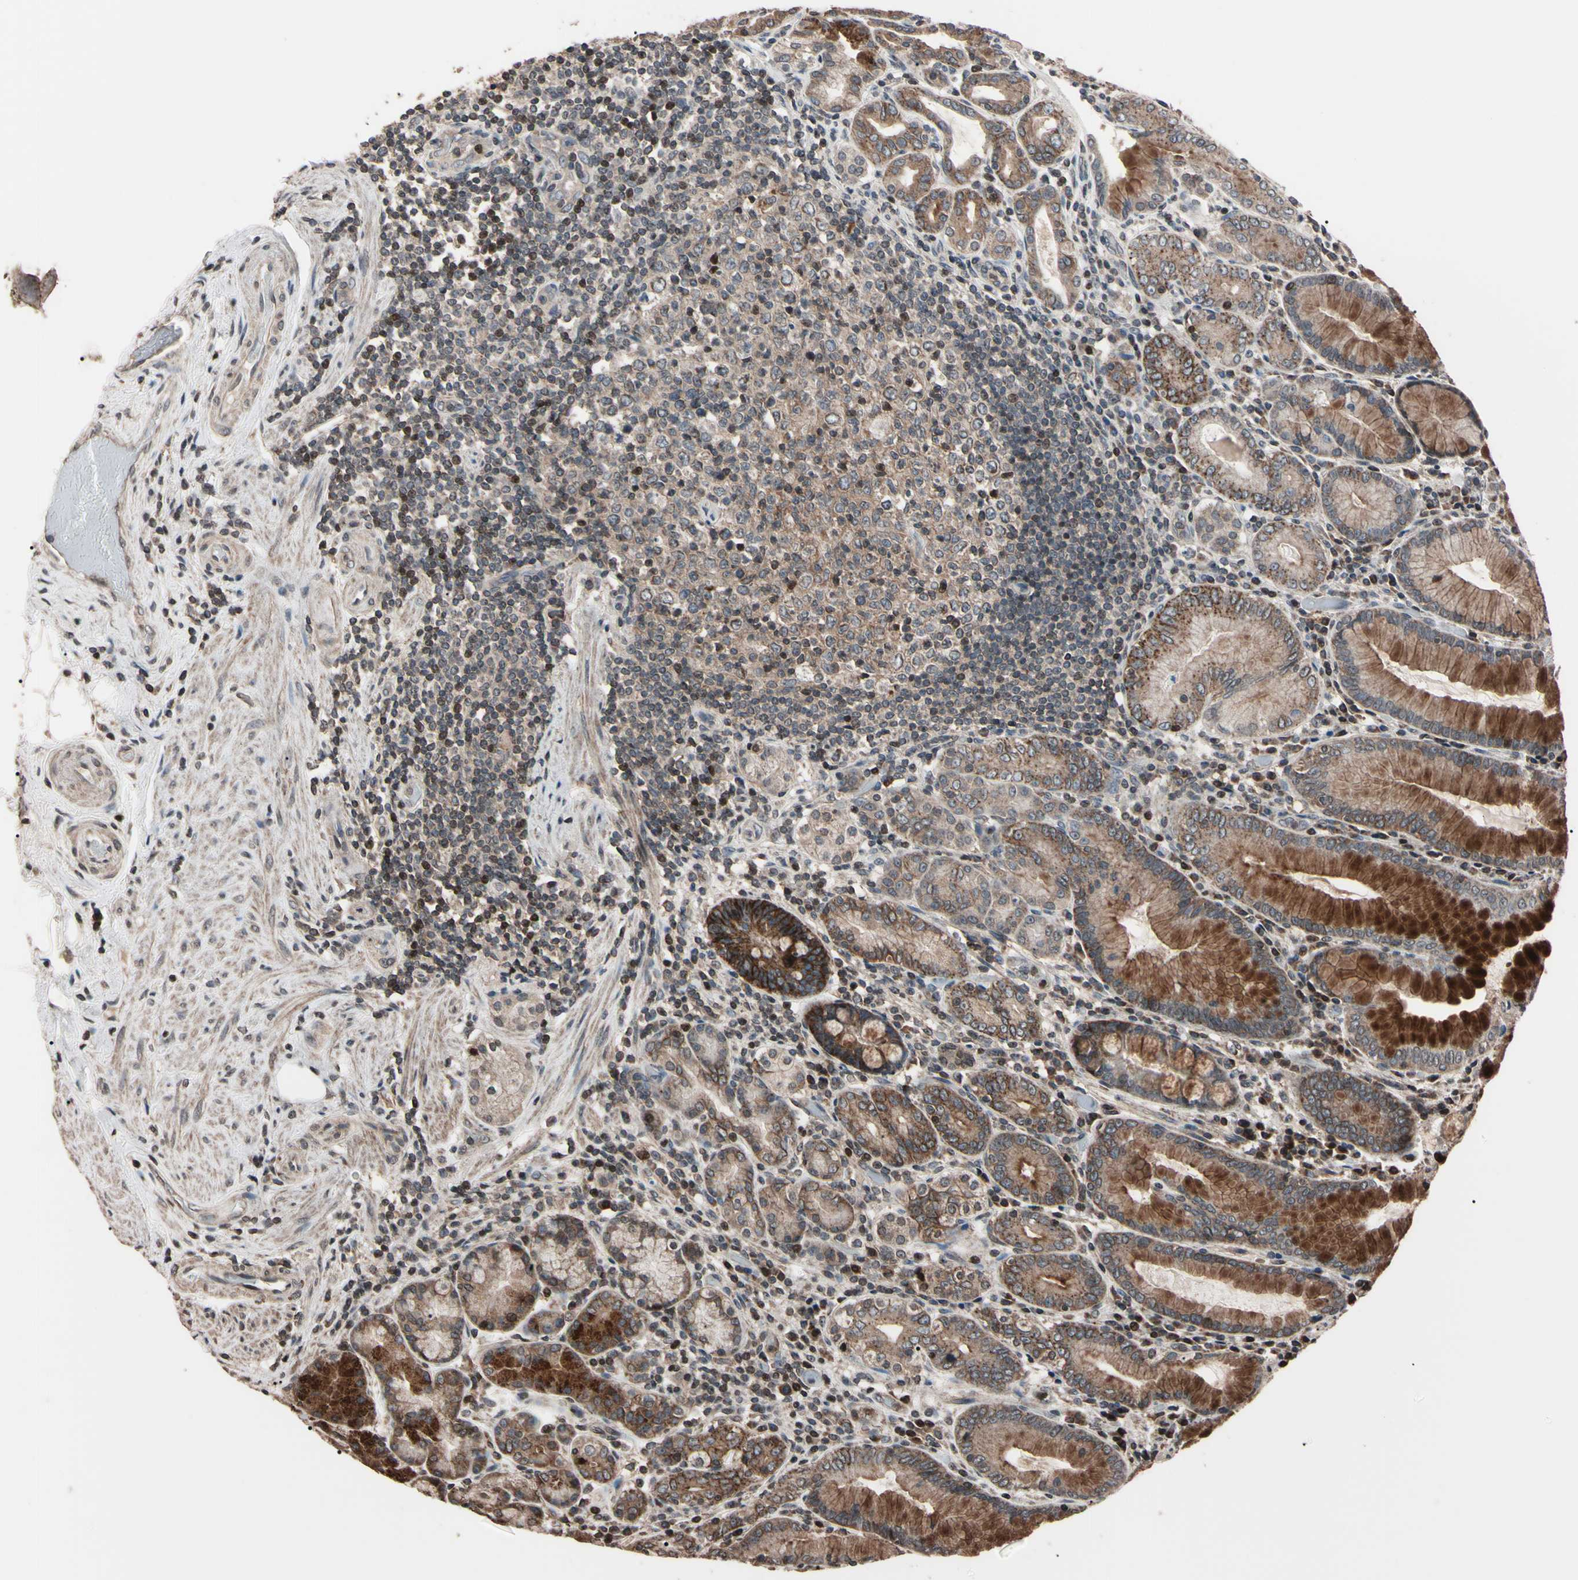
{"staining": {"intensity": "strong", "quantity": "25%-75%", "location": "cytoplasmic/membranous"}, "tissue": "stomach", "cell_type": "Glandular cells", "image_type": "normal", "snomed": [{"axis": "morphology", "description": "Normal tissue, NOS"}, {"axis": "topography", "description": "Stomach, lower"}], "caption": "Glandular cells reveal high levels of strong cytoplasmic/membranous positivity in approximately 25%-75% of cells in normal stomach. The staining was performed using DAB, with brown indicating positive protein expression. Nuclei are stained blue with hematoxylin.", "gene": "TNFRSF1A", "patient": {"sex": "female", "age": 76}}